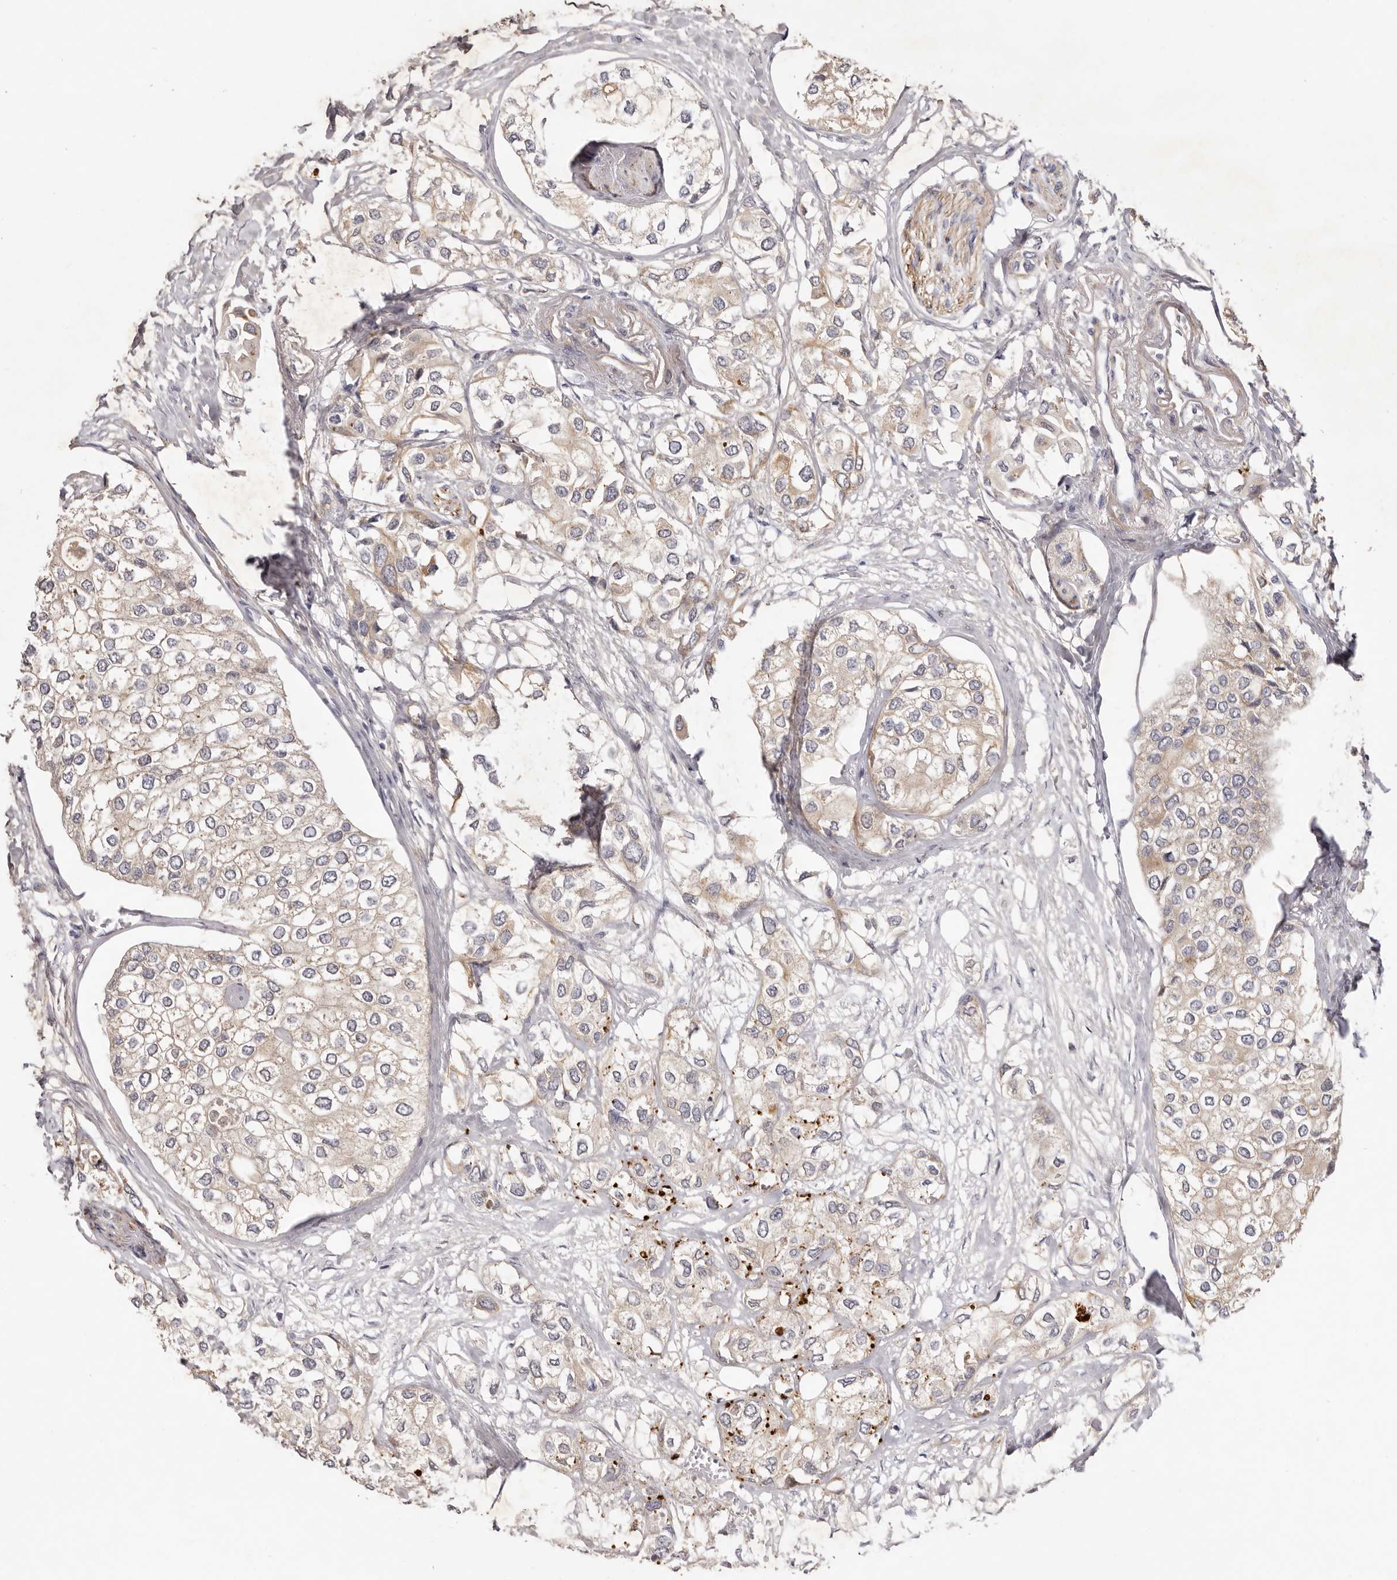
{"staining": {"intensity": "weak", "quantity": "<25%", "location": "cytoplasmic/membranous"}, "tissue": "urothelial cancer", "cell_type": "Tumor cells", "image_type": "cancer", "snomed": [{"axis": "morphology", "description": "Urothelial carcinoma, High grade"}, {"axis": "topography", "description": "Urinary bladder"}], "caption": "The immunohistochemistry micrograph has no significant positivity in tumor cells of urothelial cancer tissue. The staining was performed using DAB (3,3'-diaminobenzidine) to visualize the protein expression in brown, while the nuclei were stained in blue with hematoxylin (Magnification: 20x).", "gene": "ADAMTS9", "patient": {"sex": "male", "age": 64}}